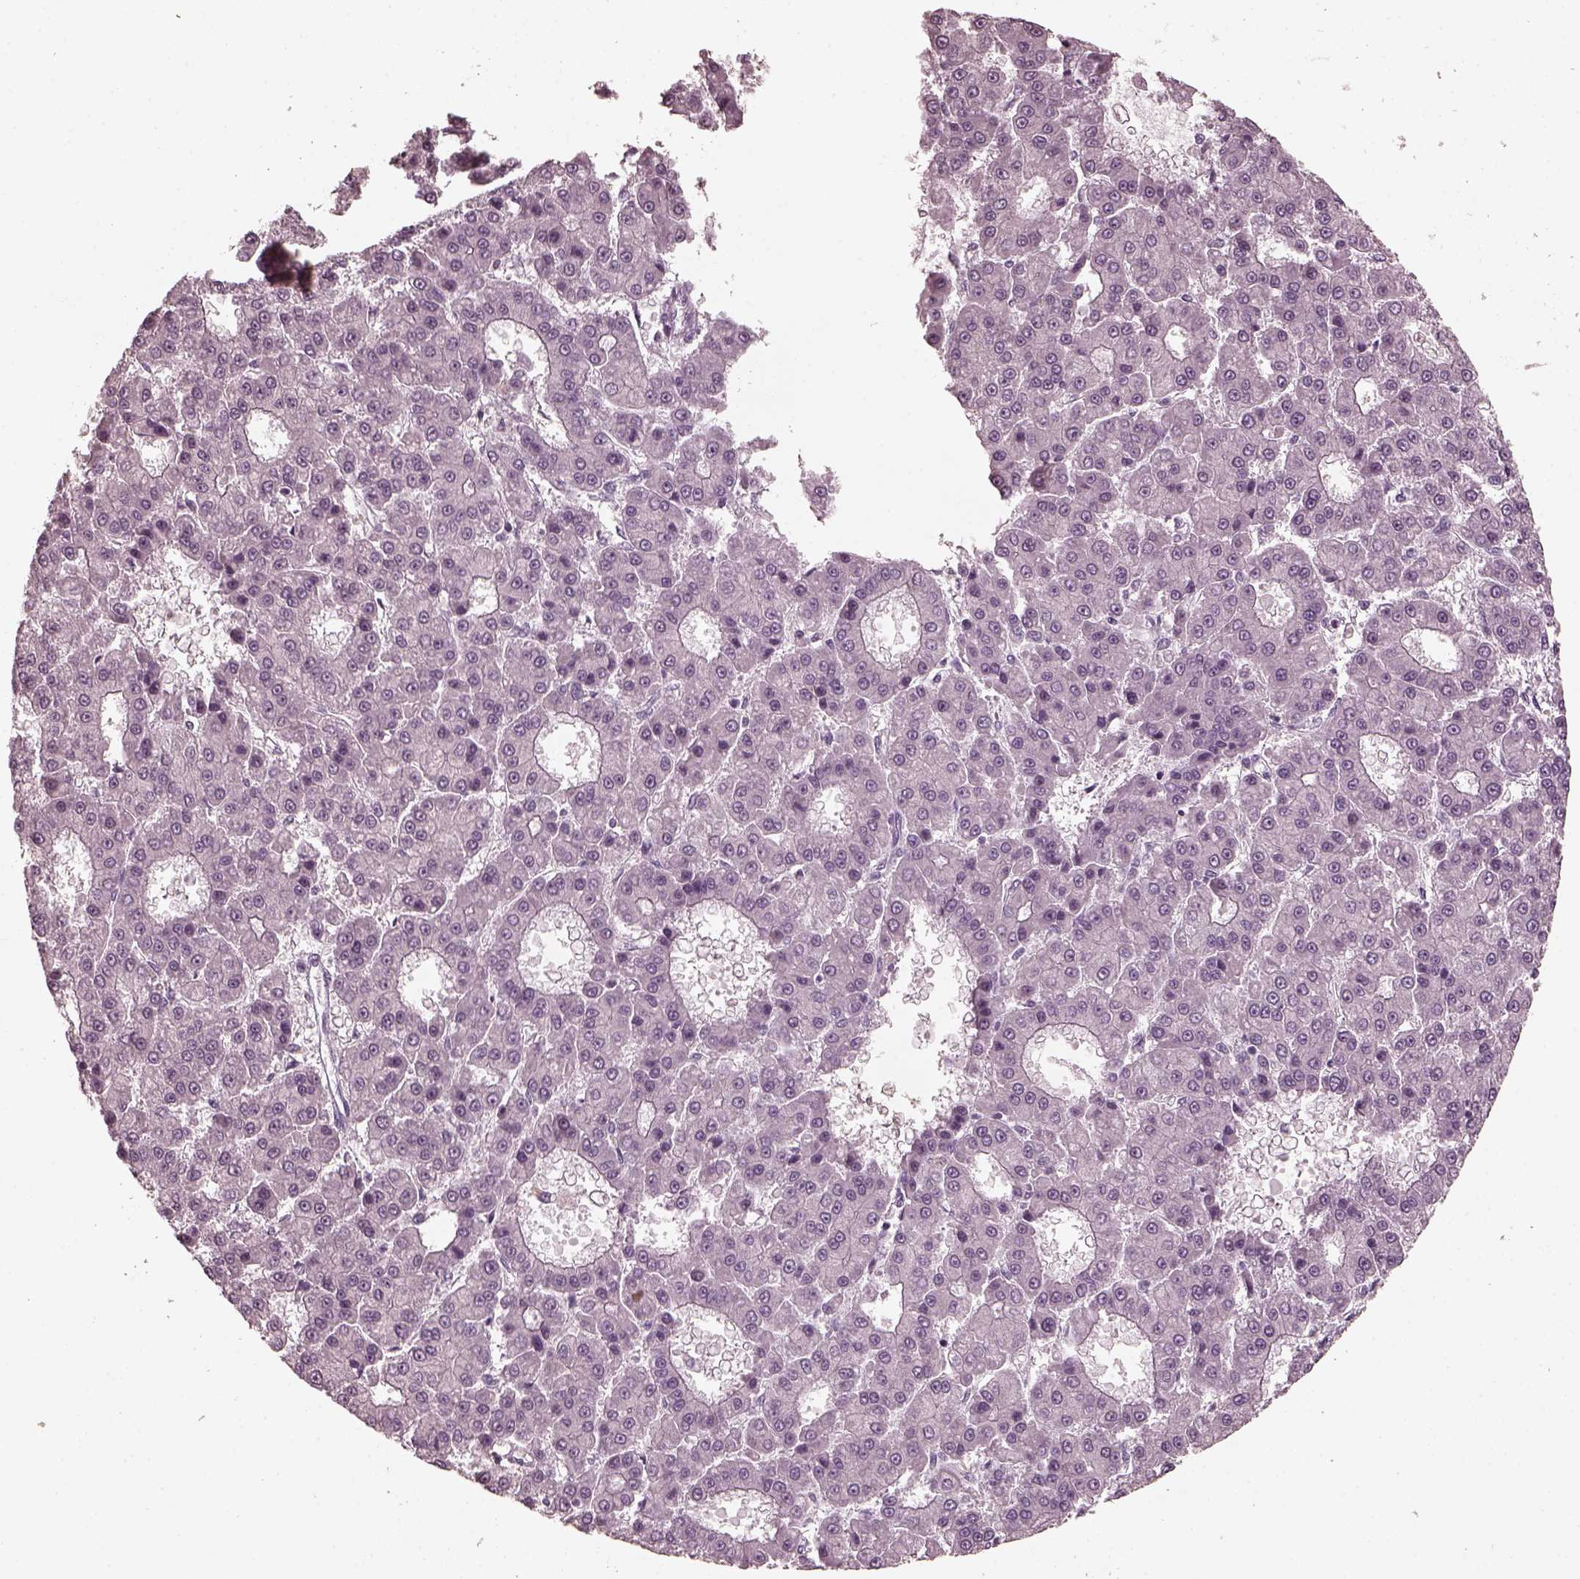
{"staining": {"intensity": "negative", "quantity": "none", "location": "none"}, "tissue": "liver cancer", "cell_type": "Tumor cells", "image_type": "cancer", "snomed": [{"axis": "morphology", "description": "Carcinoma, Hepatocellular, NOS"}, {"axis": "topography", "description": "Liver"}], "caption": "IHC histopathology image of human liver cancer (hepatocellular carcinoma) stained for a protein (brown), which shows no staining in tumor cells. Brightfield microscopy of IHC stained with DAB (3,3'-diaminobenzidine) (brown) and hematoxylin (blue), captured at high magnification.", "gene": "RCVRN", "patient": {"sex": "male", "age": 70}}